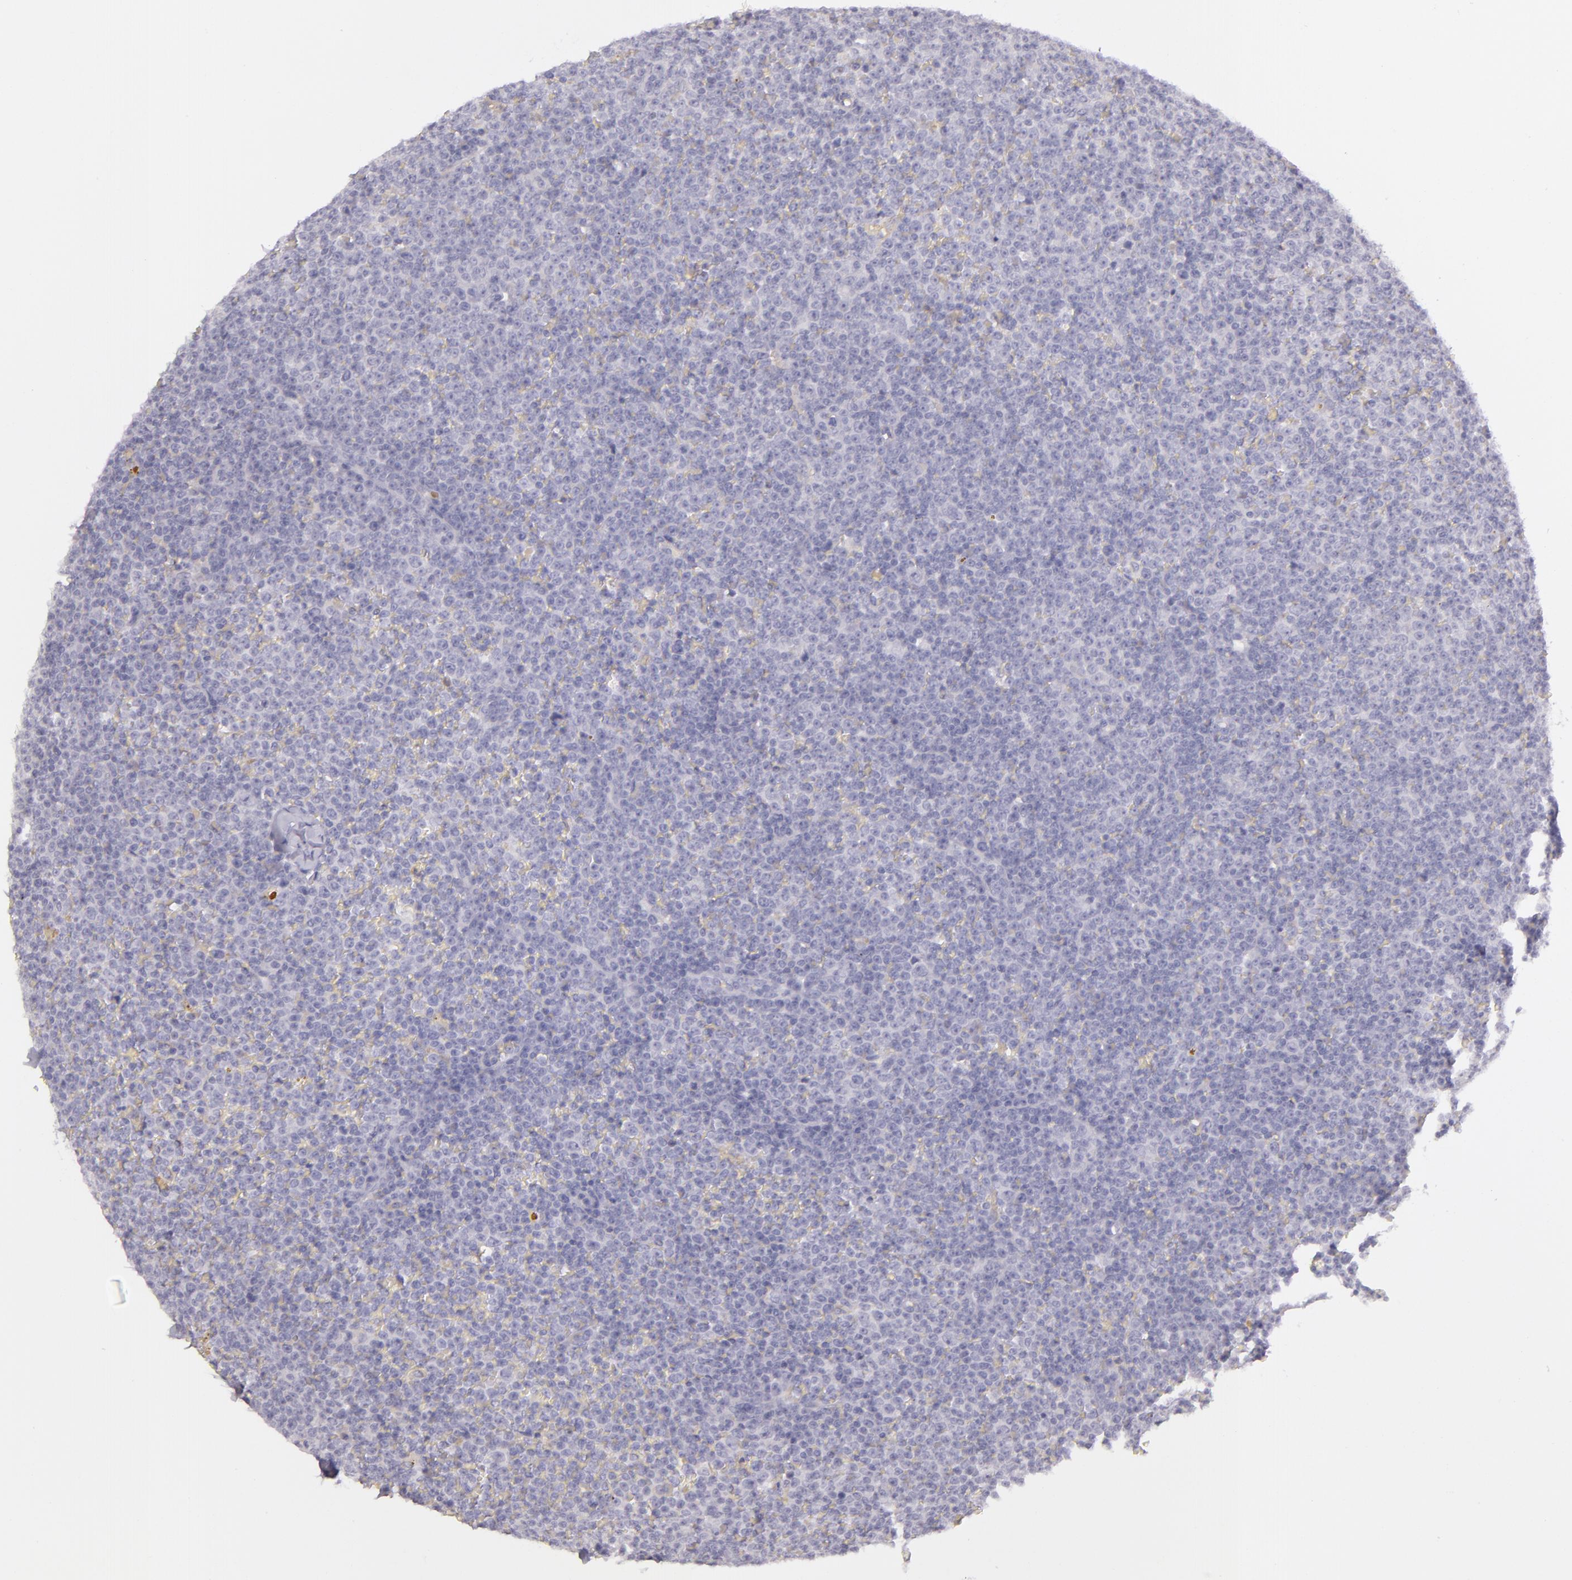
{"staining": {"intensity": "negative", "quantity": "none", "location": "none"}, "tissue": "lymphoma", "cell_type": "Tumor cells", "image_type": "cancer", "snomed": [{"axis": "morphology", "description": "Malignant lymphoma, non-Hodgkin's type, Low grade"}, {"axis": "topography", "description": "Lymph node"}], "caption": "This is a photomicrograph of immunohistochemistry (IHC) staining of malignant lymphoma, non-Hodgkin's type (low-grade), which shows no staining in tumor cells. (DAB IHC visualized using brightfield microscopy, high magnification).", "gene": "CBS", "patient": {"sex": "male", "age": 50}}